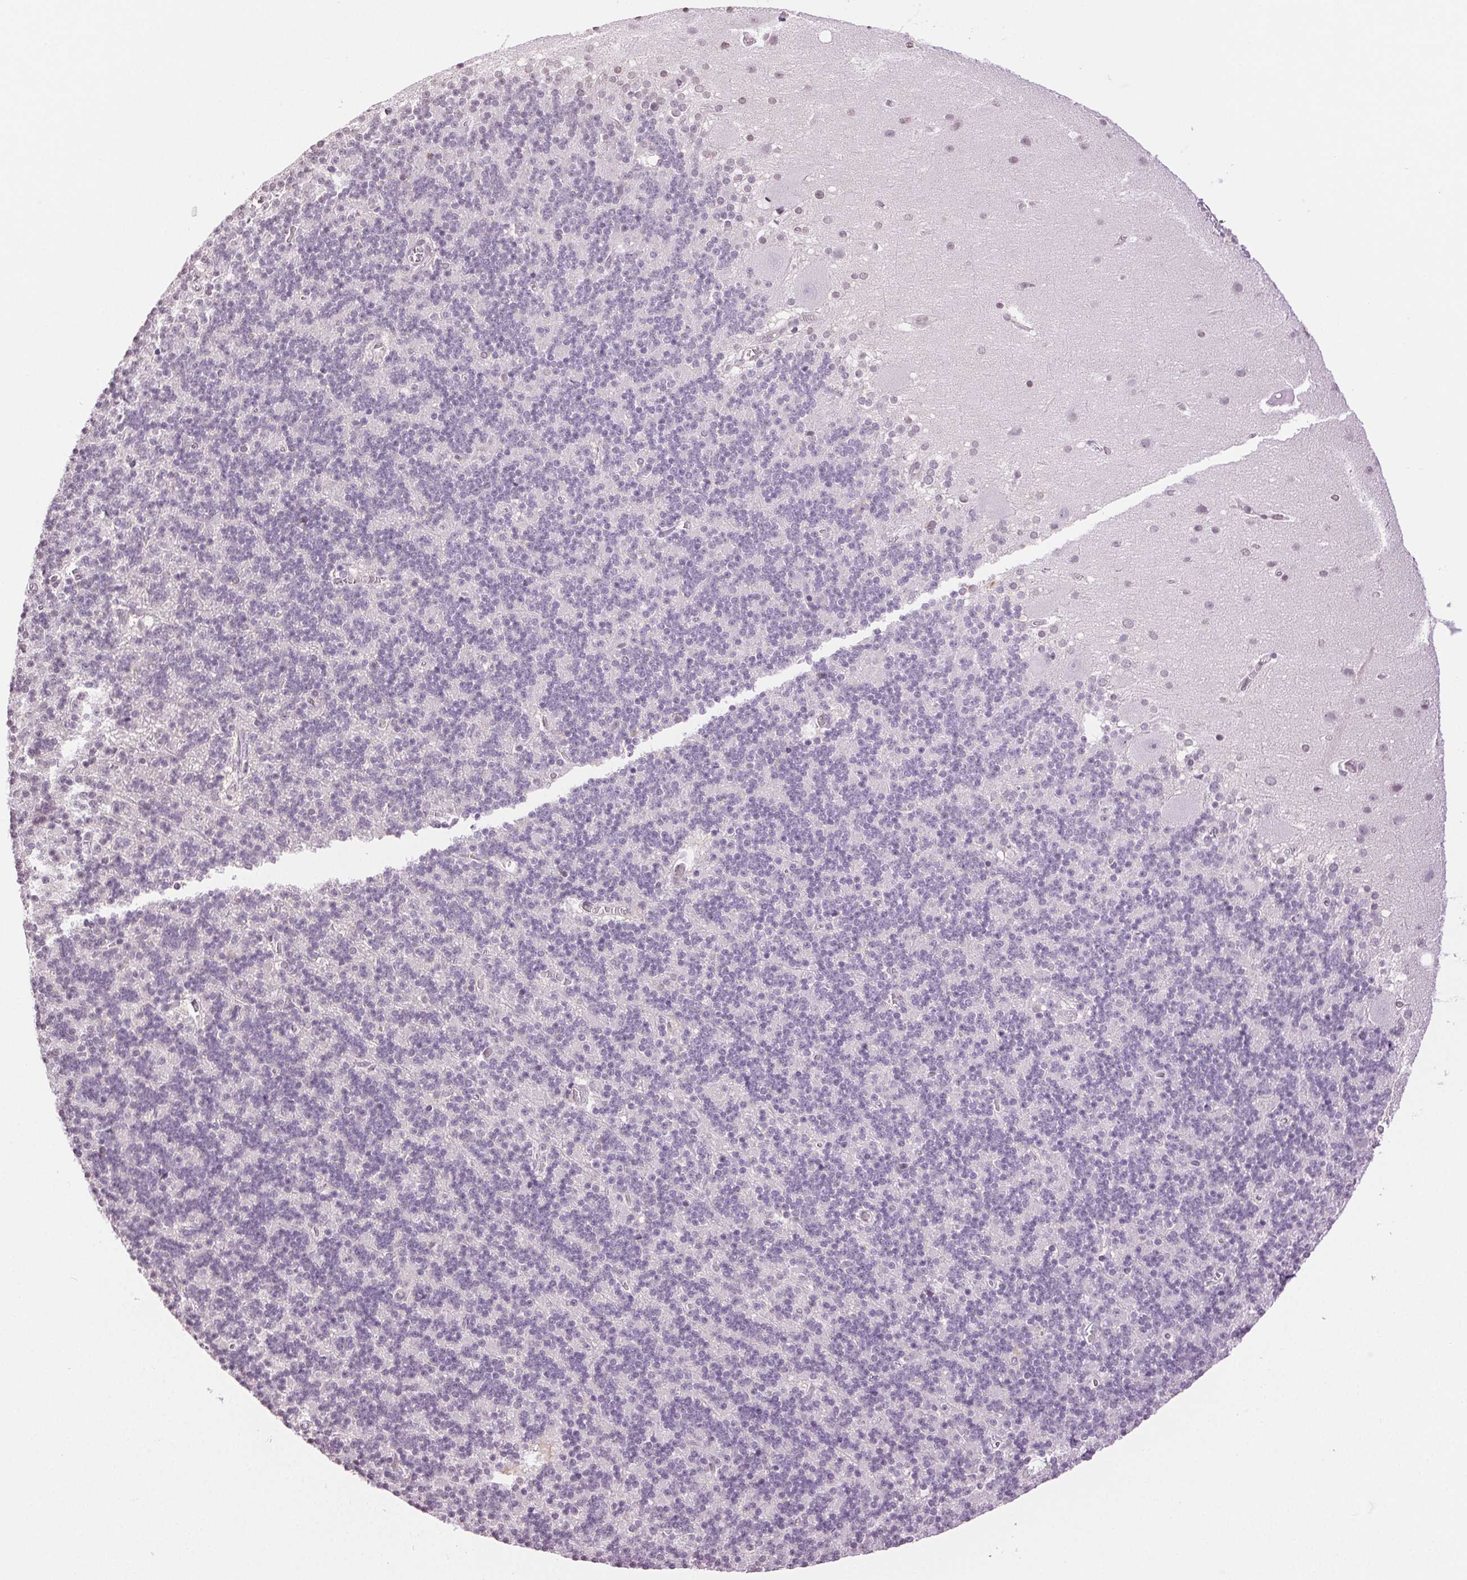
{"staining": {"intensity": "negative", "quantity": "none", "location": "none"}, "tissue": "cerebellum", "cell_type": "Cells in granular layer", "image_type": "normal", "snomed": [{"axis": "morphology", "description": "Normal tissue, NOS"}, {"axis": "topography", "description": "Cerebellum"}], "caption": "The photomicrograph demonstrates no staining of cells in granular layer in unremarkable cerebellum.", "gene": "TNNT3", "patient": {"sex": "male", "age": 70}}